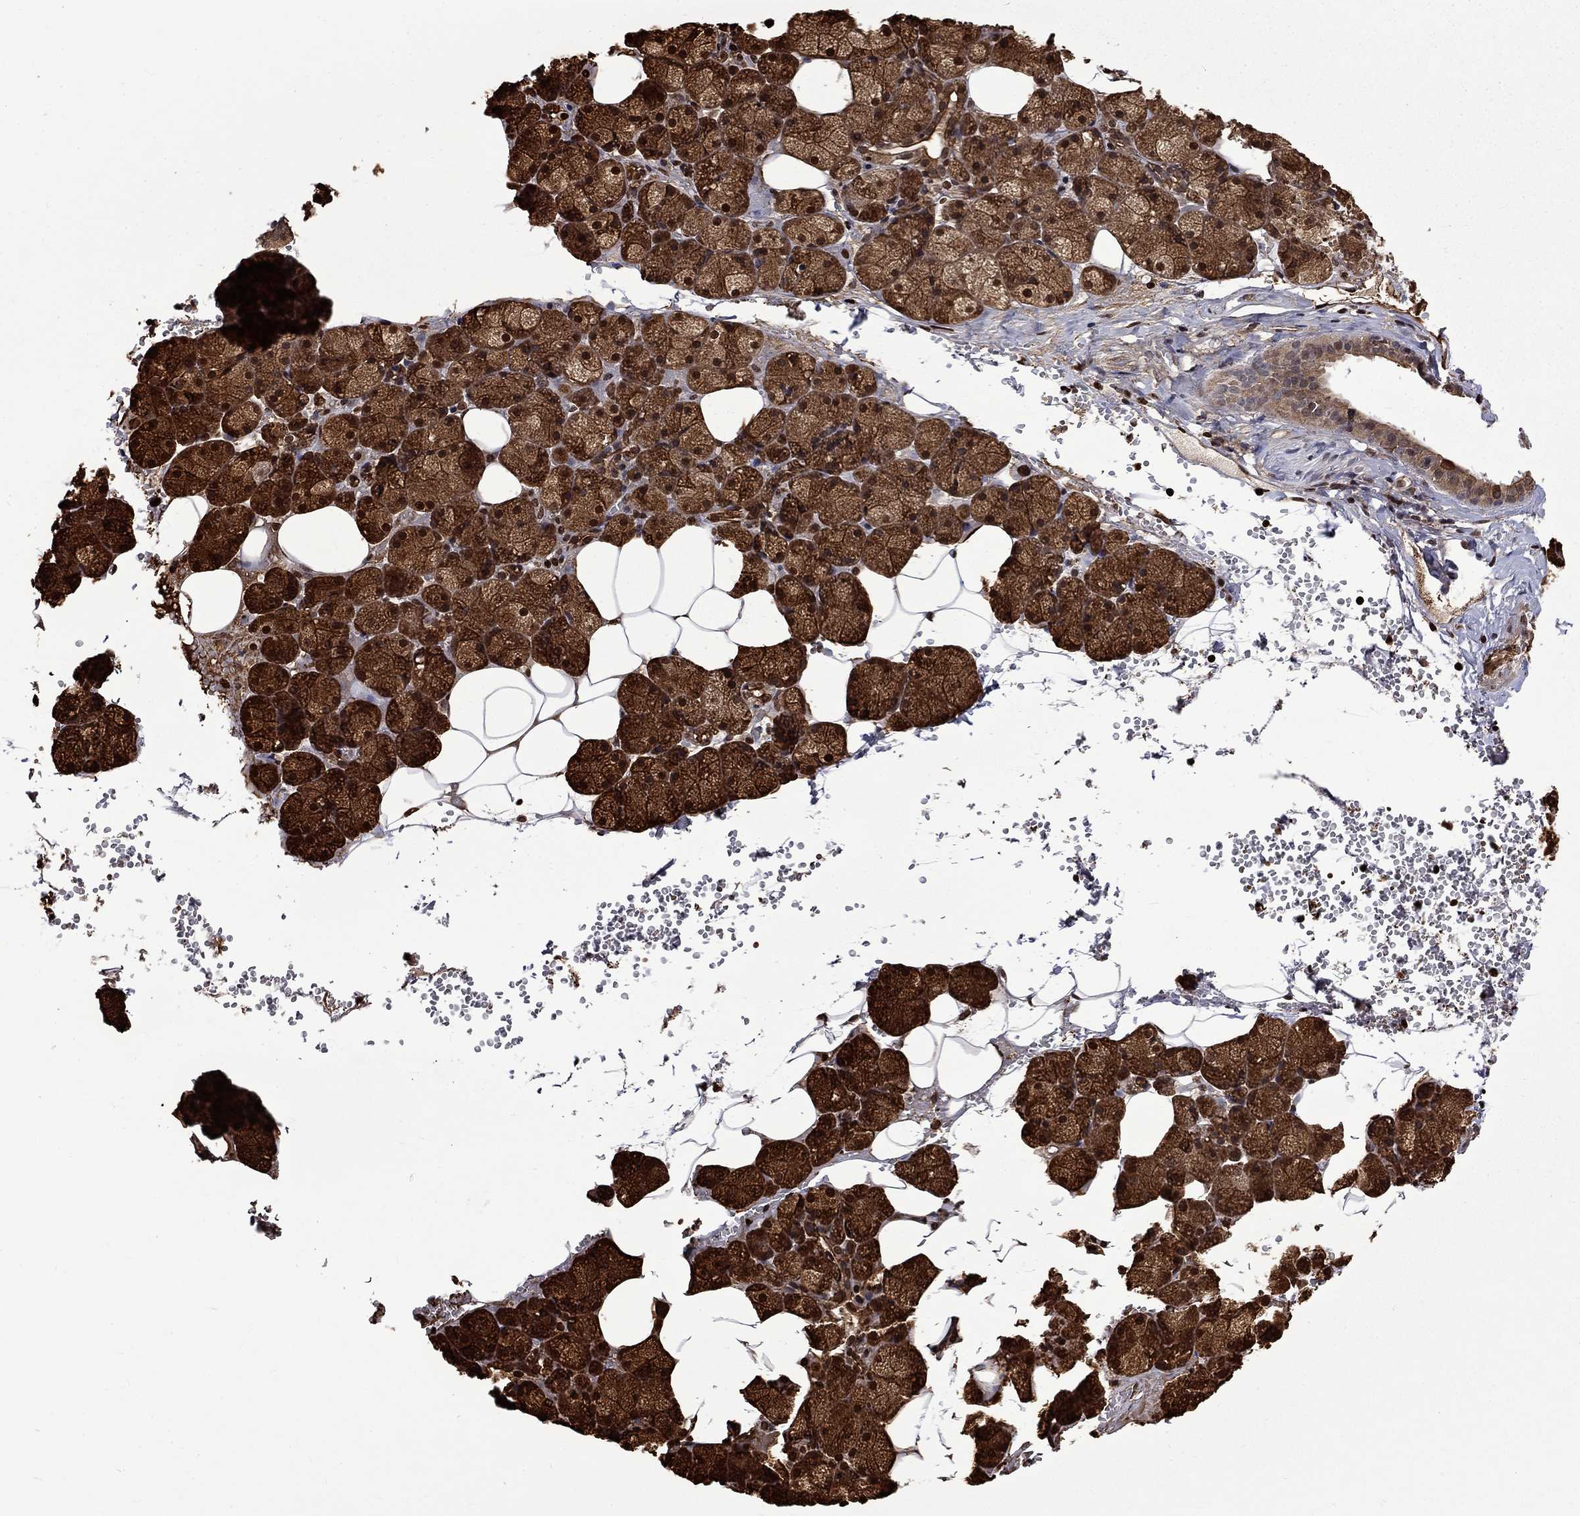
{"staining": {"intensity": "moderate", "quantity": "25%-75%", "location": "cytoplasmic/membranous,nuclear"}, "tissue": "salivary gland", "cell_type": "Glandular cells", "image_type": "normal", "snomed": [{"axis": "morphology", "description": "Normal tissue, NOS"}, {"axis": "topography", "description": "Salivary gland"}], "caption": "Glandular cells reveal medium levels of moderate cytoplasmic/membranous,nuclear expression in about 25%-75% of cells in normal human salivary gland. (DAB = brown stain, brightfield microscopy at high magnification).", "gene": "KPNA3", "patient": {"sex": "male", "age": 38}}